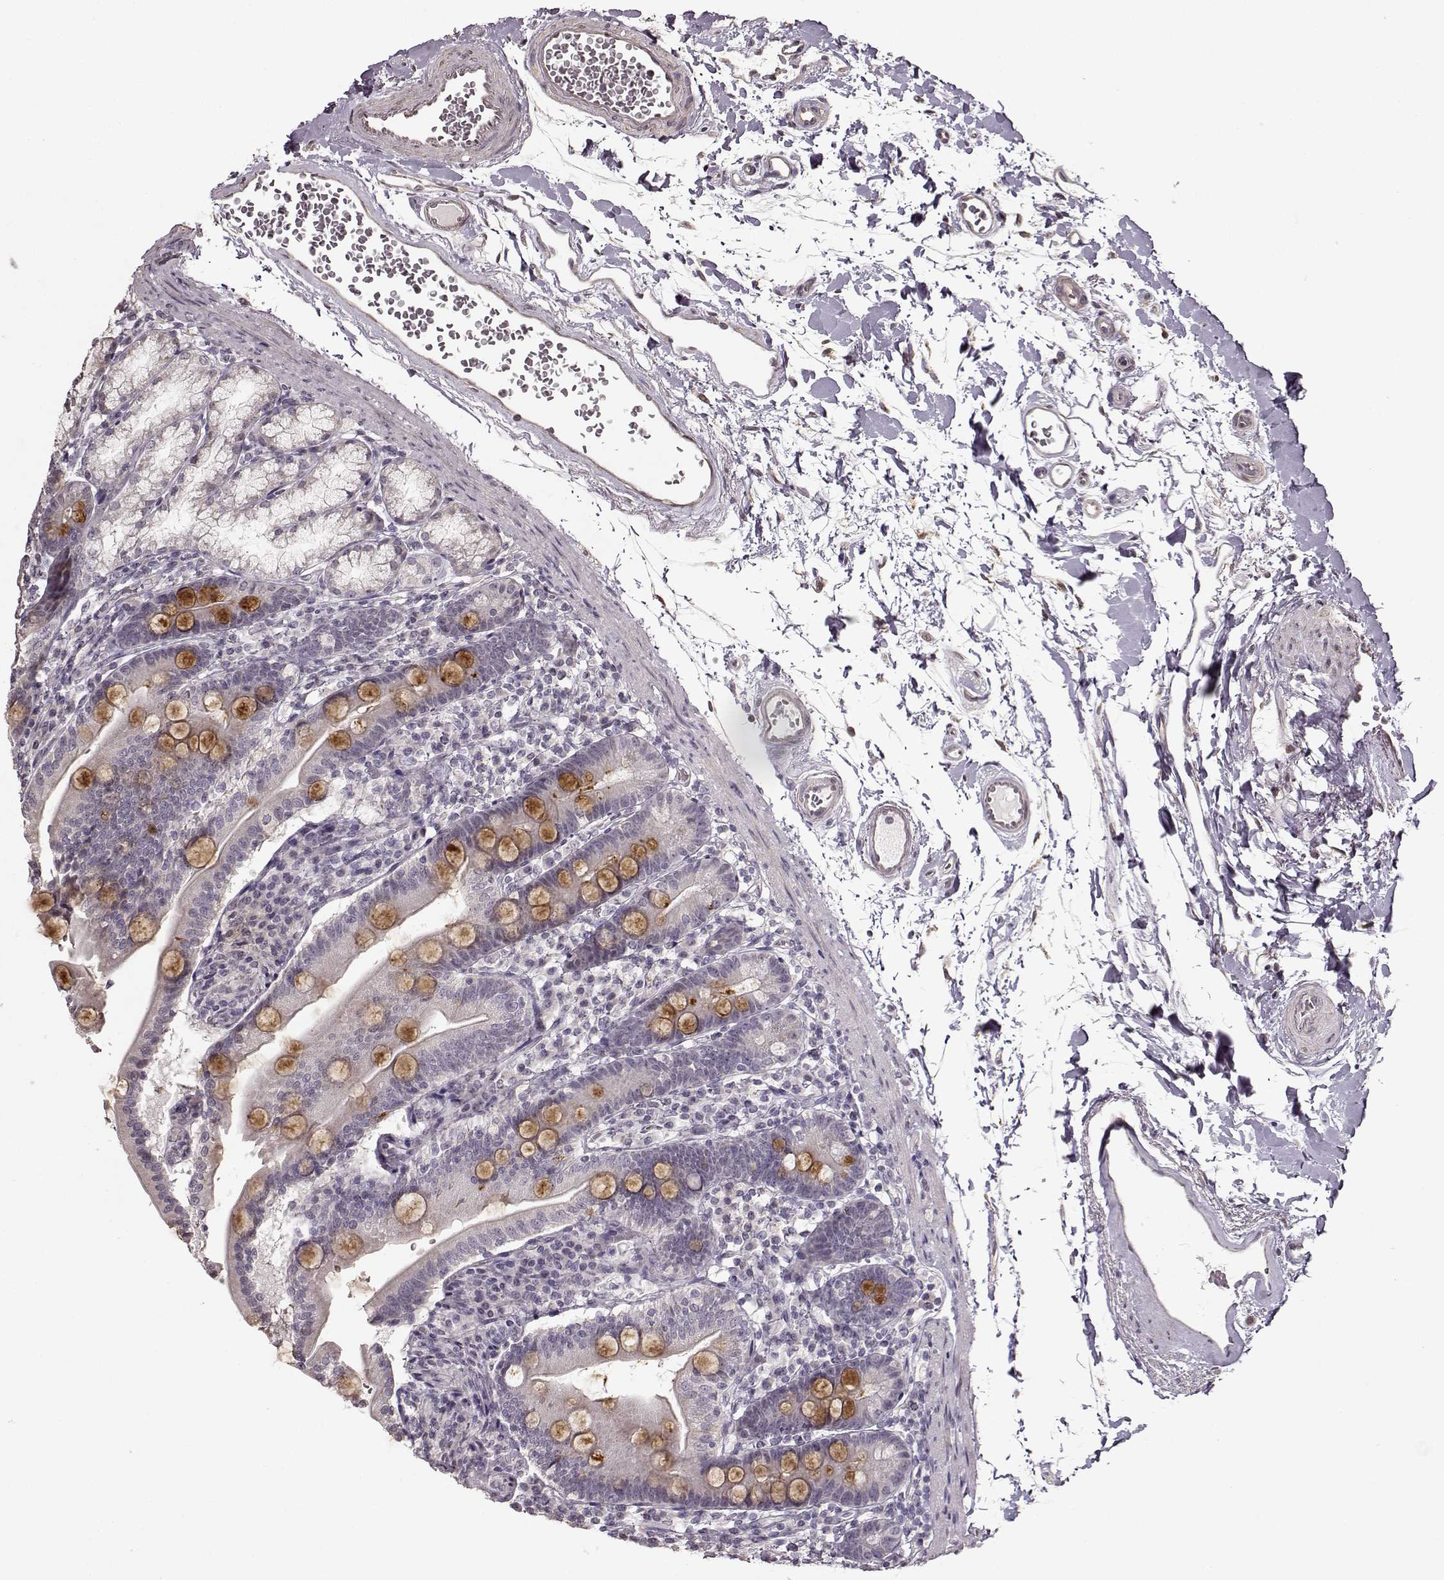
{"staining": {"intensity": "moderate", "quantity": "<25%", "location": "cytoplasmic/membranous"}, "tissue": "duodenum", "cell_type": "Glandular cells", "image_type": "normal", "snomed": [{"axis": "morphology", "description": "Normal tissue, NOS"}, {"axis": "topography", "description": "Duodenum"}], "caption": "An immunohistochemistry (IHC) photomicrograph of normal tissue is shown. Protein staining in brown shows moderate cytoplasmic/membranous positivity in duodenum within glandular cells.", "gene": "FSHB", "patient": {"sex": "female", "age": 67}}